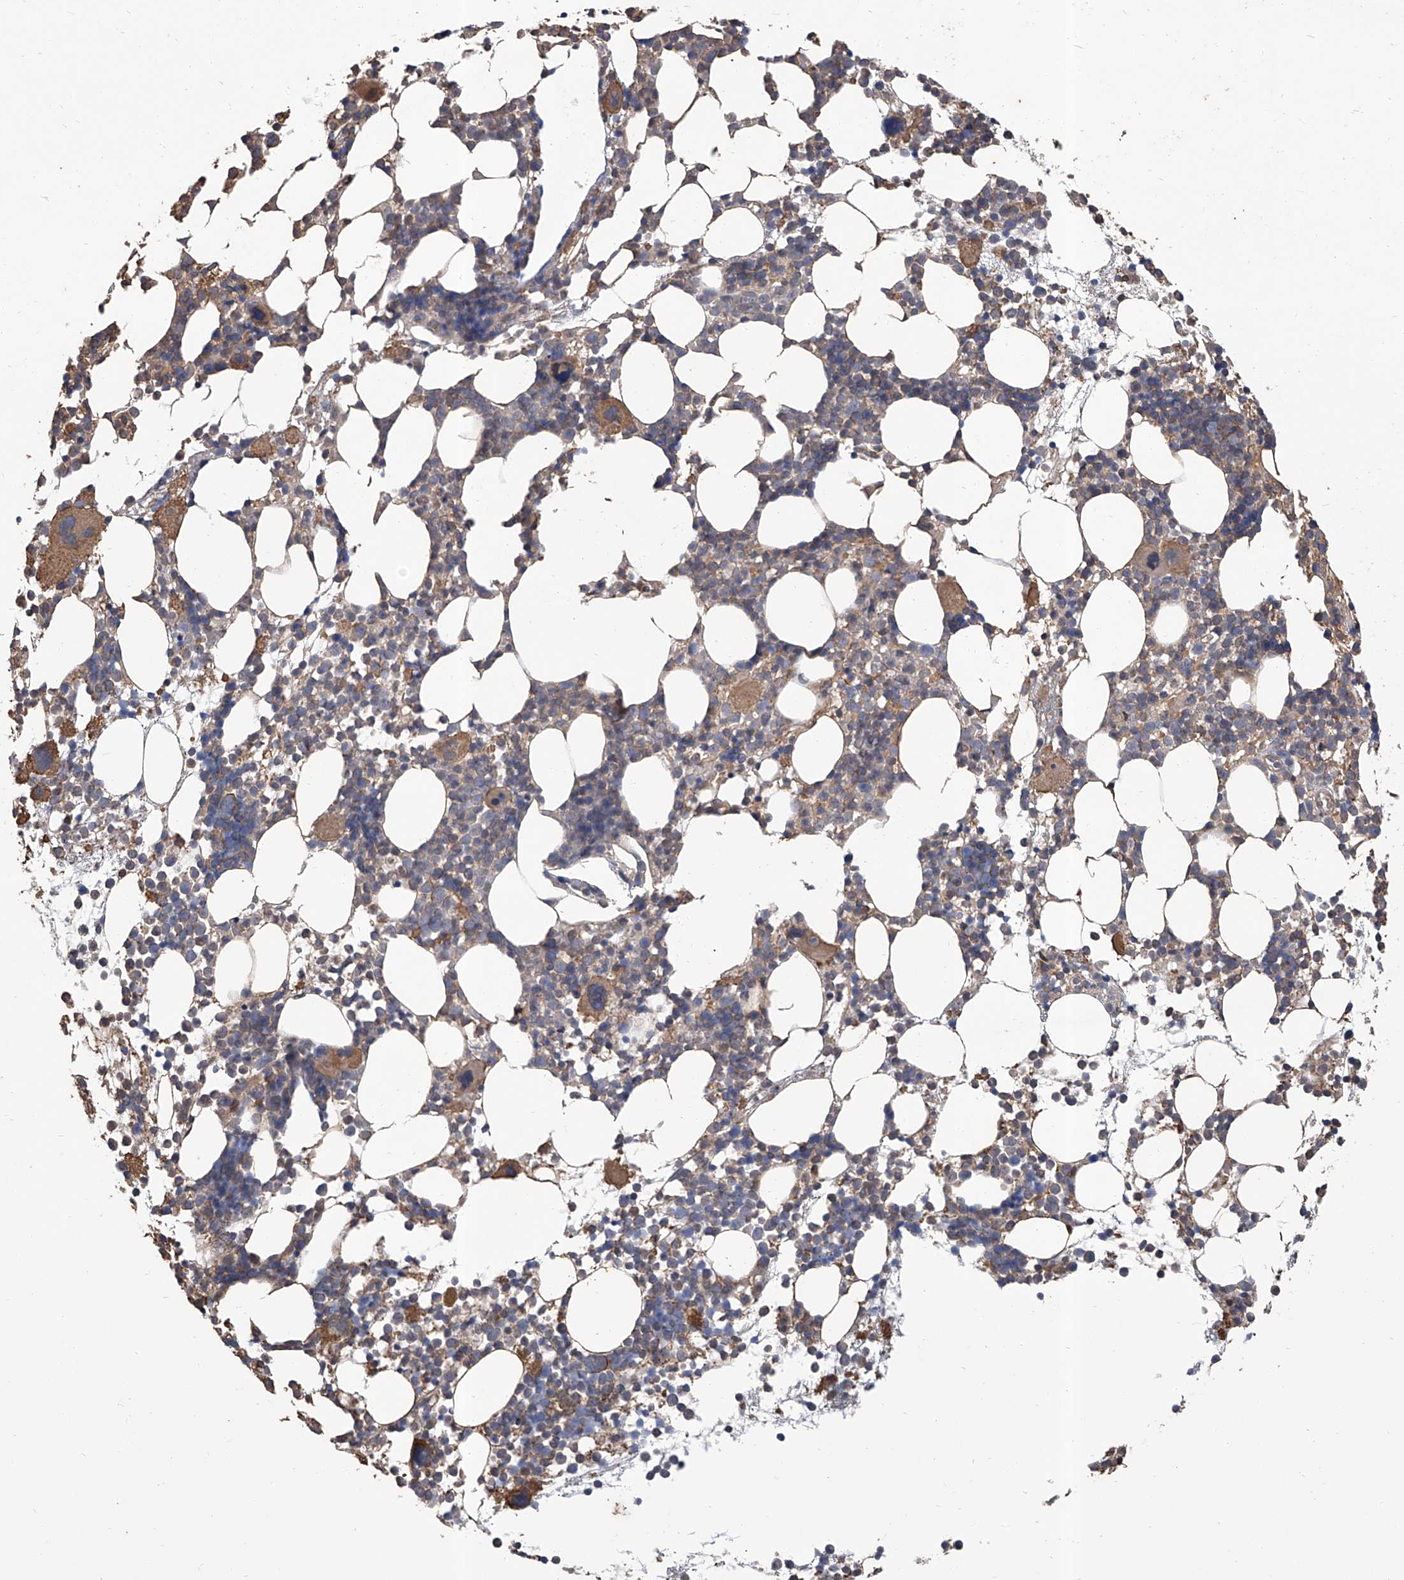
{"staining": {"intensity": "moderate", "quantity": "25%-75%", "location": "cytoplasmic/membranous"}, "tissue": "bone marrow", "cell_type": "Hematopoietic cells", "image_type": "normal", "snomed": [{"axis": "morphology", "description": "Normal tissue, NOS"}, {"axis": "topography", "description": "Bone marrow"}], "caption": "High-magnification brightfield microscopy of unremarkable bone marrow stained with DAB (3,3'-diaminobenzidine) (brown) and counterstained with hematoxylin (blue). hematopoietic cells exhibit moderate cytoplasmic/membranous staining is present in about25%-75% of cells. Ihc stains the protein in brown and the nuclei are stained blue.", "gene": "GPT", "patient": {"sex": "female", "age": 57}}